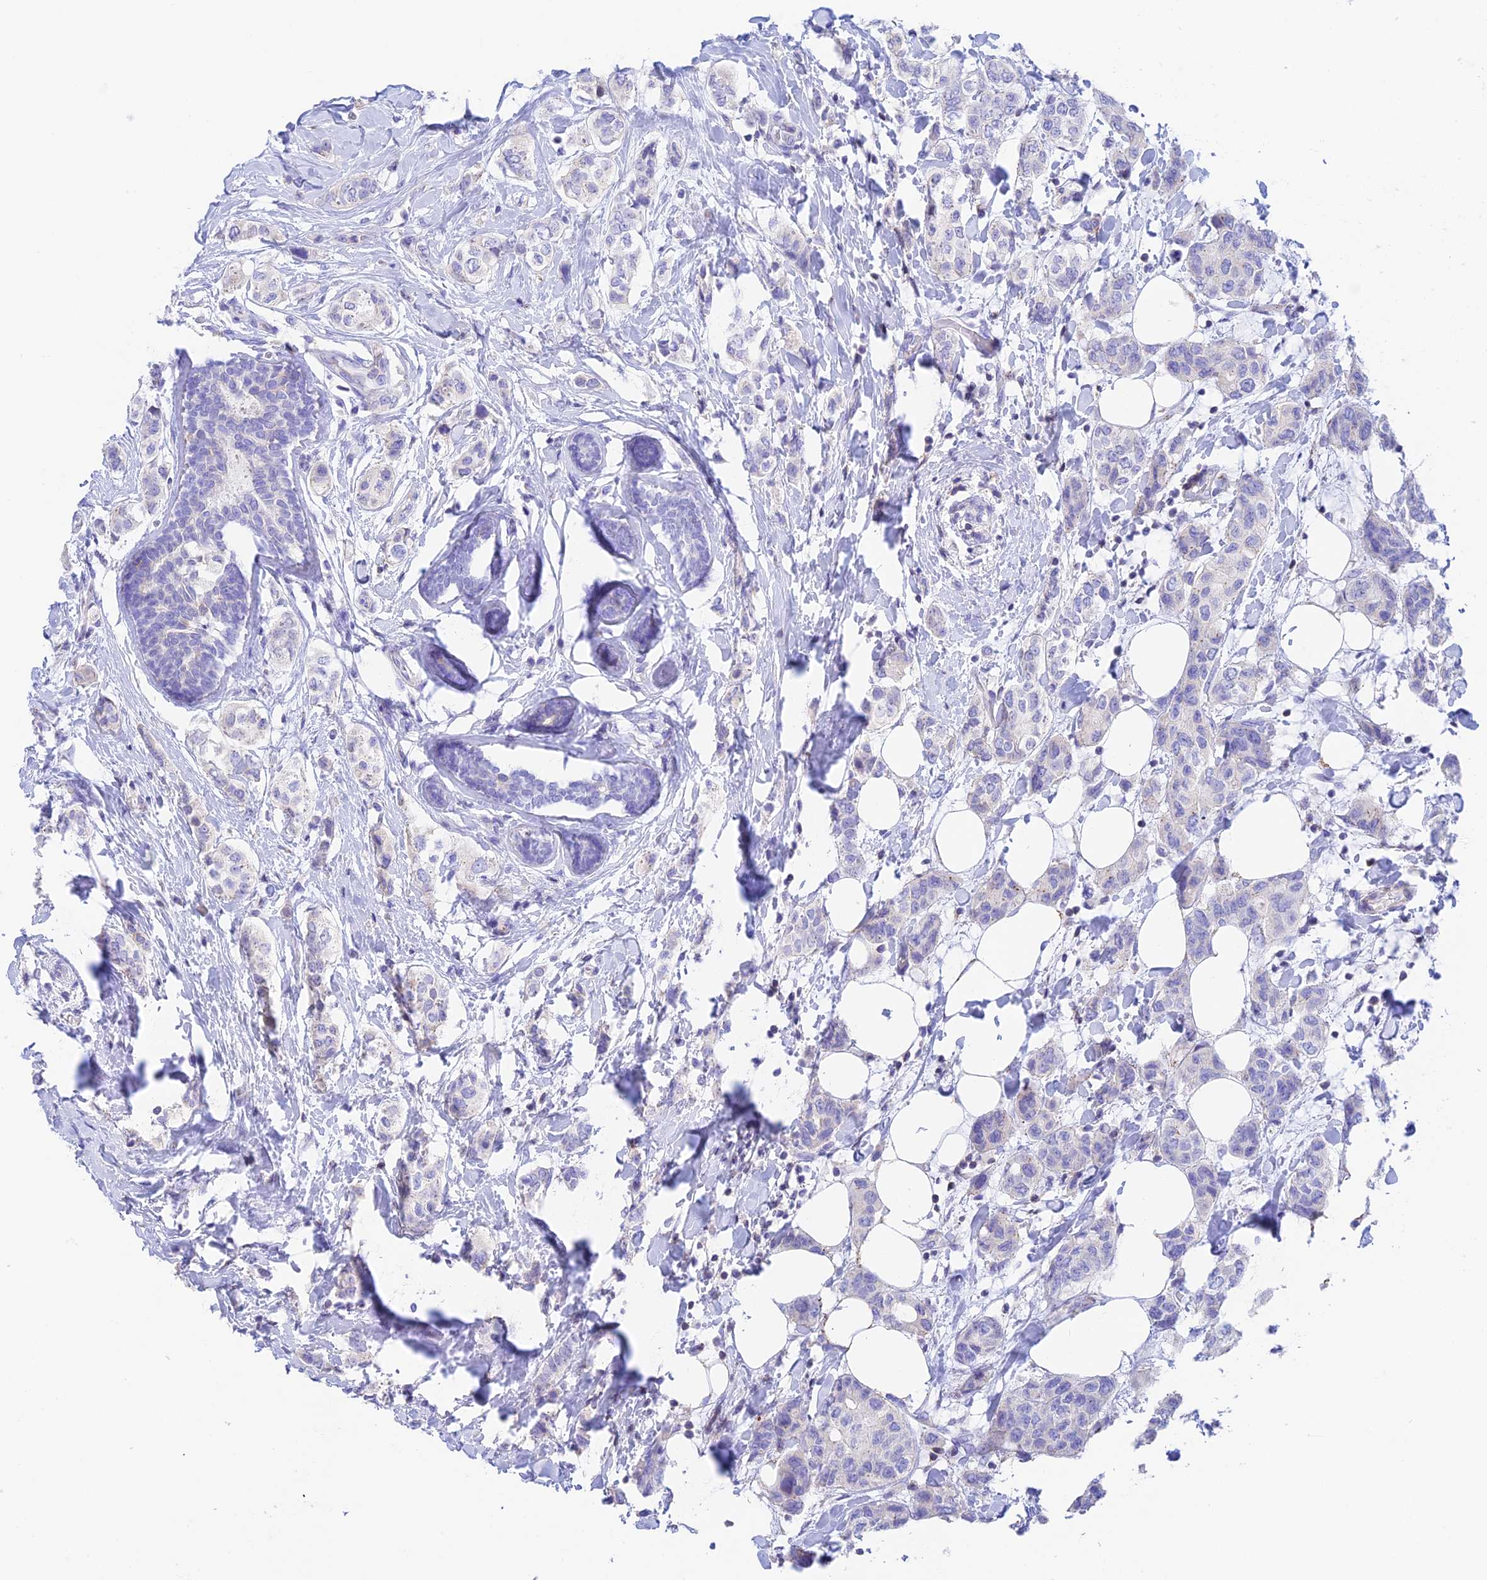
{"staining": {"intensity": "negative", "quantity": "none", "location": "none"}, "tissue": "breast cancer", "cell_type": "Tumor cells", "image_type": "cancer", "snomed": [{"axis": "morphology", "description": "Lobular carcinoma"}, {"axis": "topography", "description": "Breast"}], "caption": "An immunohistochemistry photomicrograph of breast cancer (lobular carcinoma) is shown. There is no staining in tumor cells of breast cancer (lobular carcinoma).", "gene": "PRIM1", "patient": {"sex": "female", "age": 51}}